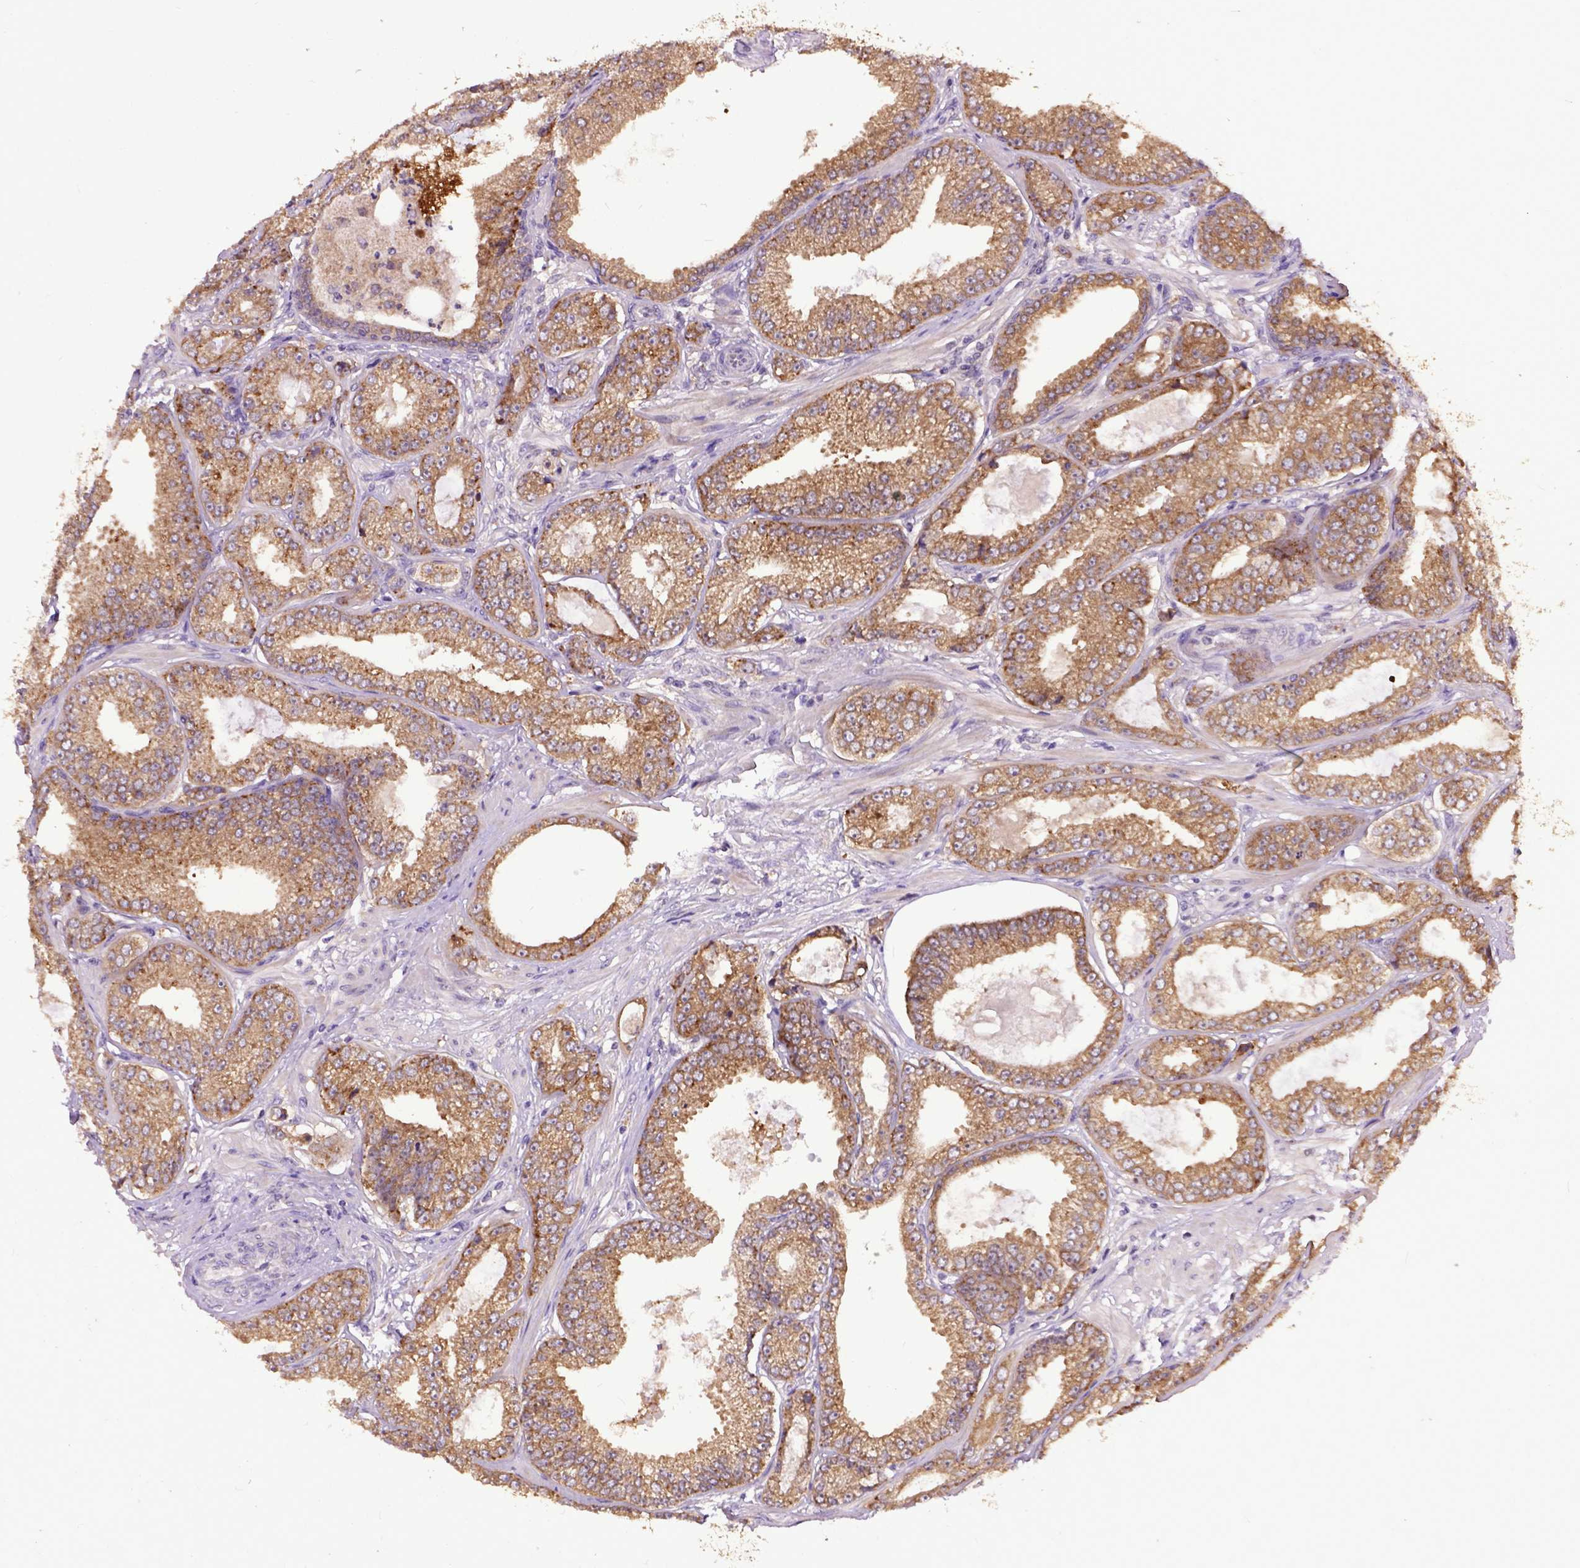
{"staining": {"intensity": "moderate", "quantity": ">75%", "location": "cytoplasmic/membranous"}, "tissue": "prostate cancer", "cell_type": "Tumor cells", "image_type": "cancer", "snomed": [{"axis": "morphology", "description": "Adenocarcinoma, NOS"}, {"axis": "topography", "description": "Prostate"}], "caption": "DAB immunohistochemical staining of prostate adenocarcinoma displays moderate cytoplasmic/membranous protein expression in about >75% of tumor cells.", "gene": "ARL1", "patient": {"sex": "male", "age": 64}}